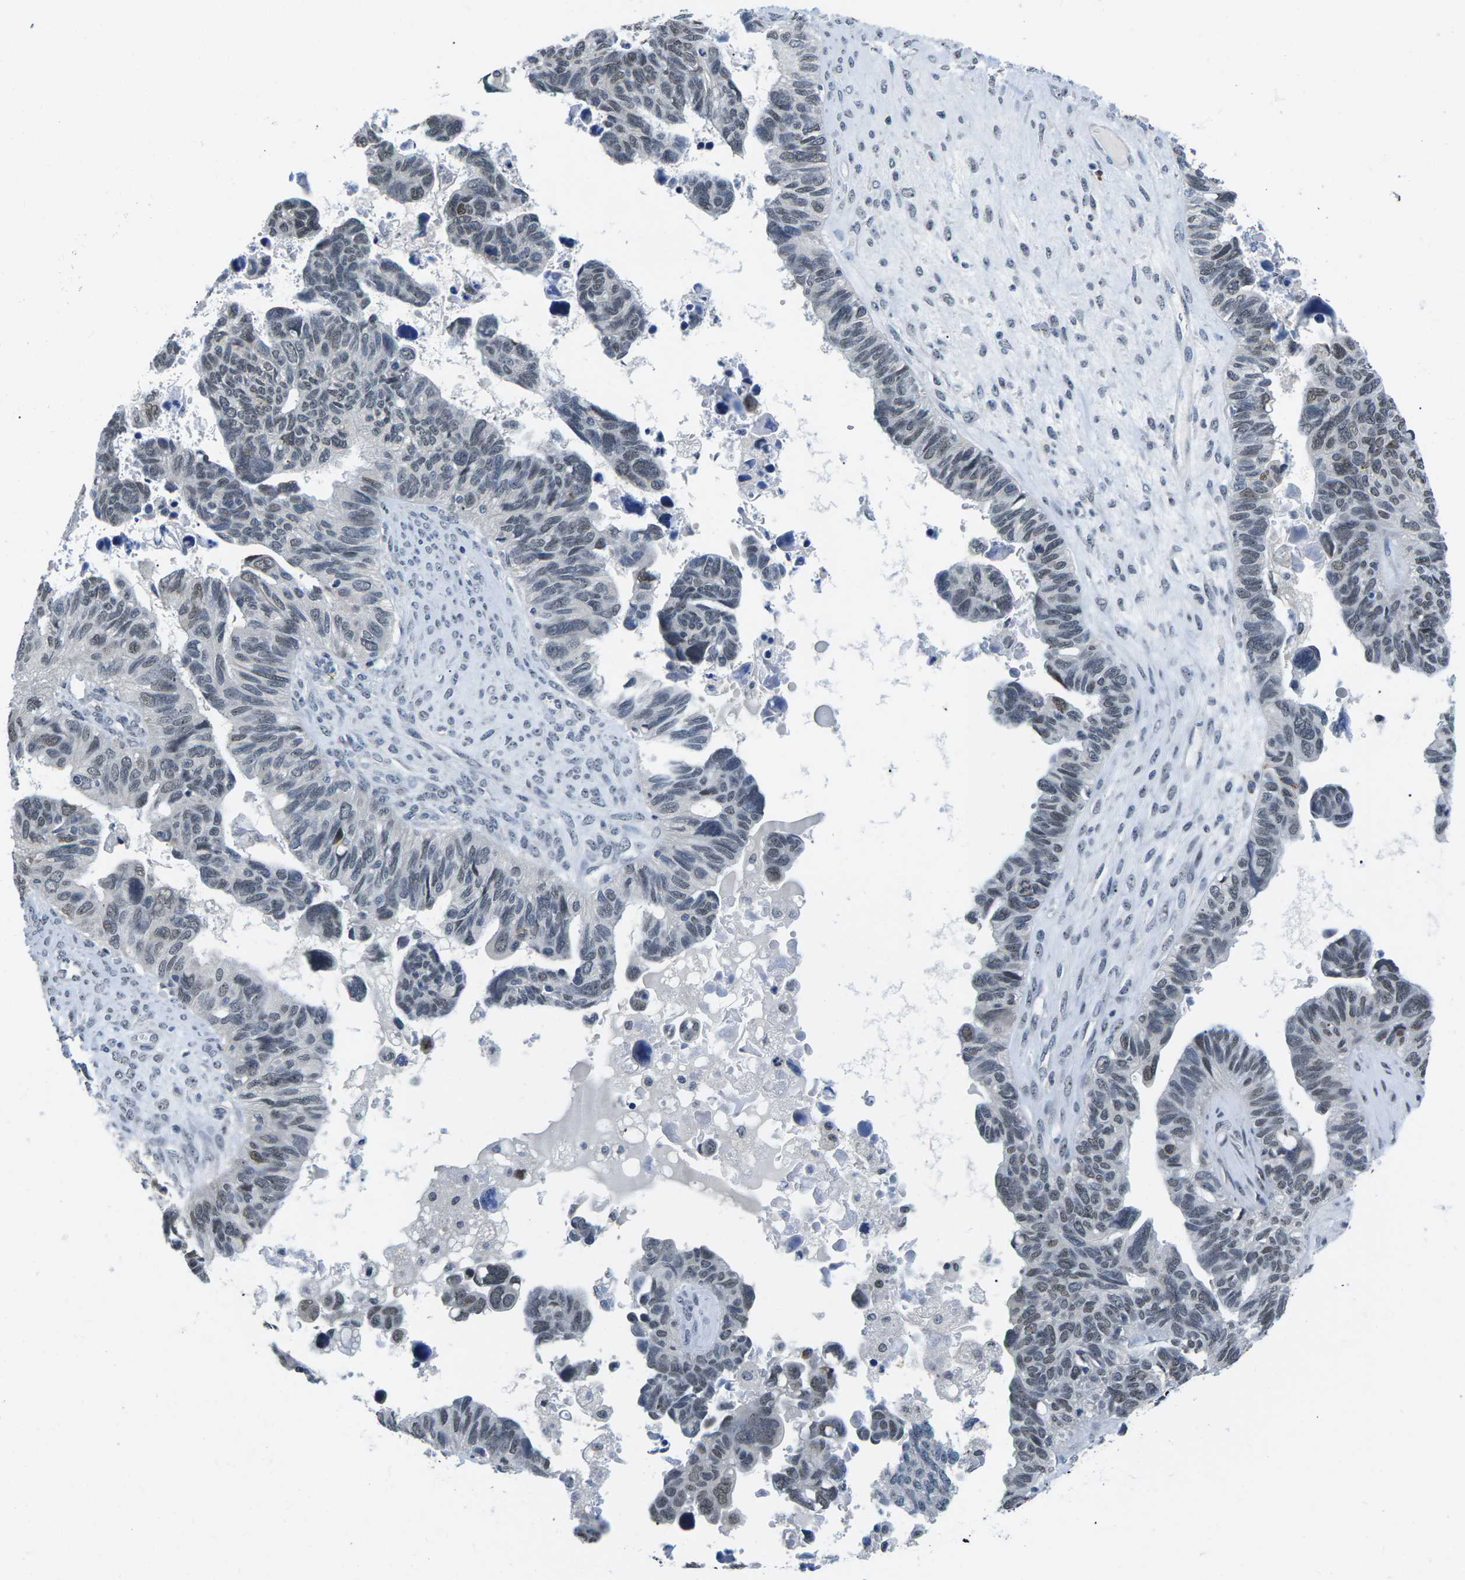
{"staining": {"intensity": "moderate", "quantity": ">75%", "location": "nuclear"}, "tissue": "ovarian cancer", "cell_type": "Tumor cells", "image_type": "cancer", "snomed": [{"axis": "morphology", "description": "Cystadenocarcinoma, serous, NOS"}, {"axis": "topography", "description": "Ovary"}], "caption": "Protein staining of serous cystadenocarcinoma (ovarian) tissue displays moderate nuclear staining in about >75% of tumor cells.", "gene": "NSRP1", "patient": {"sex": "female", "age": 79}}